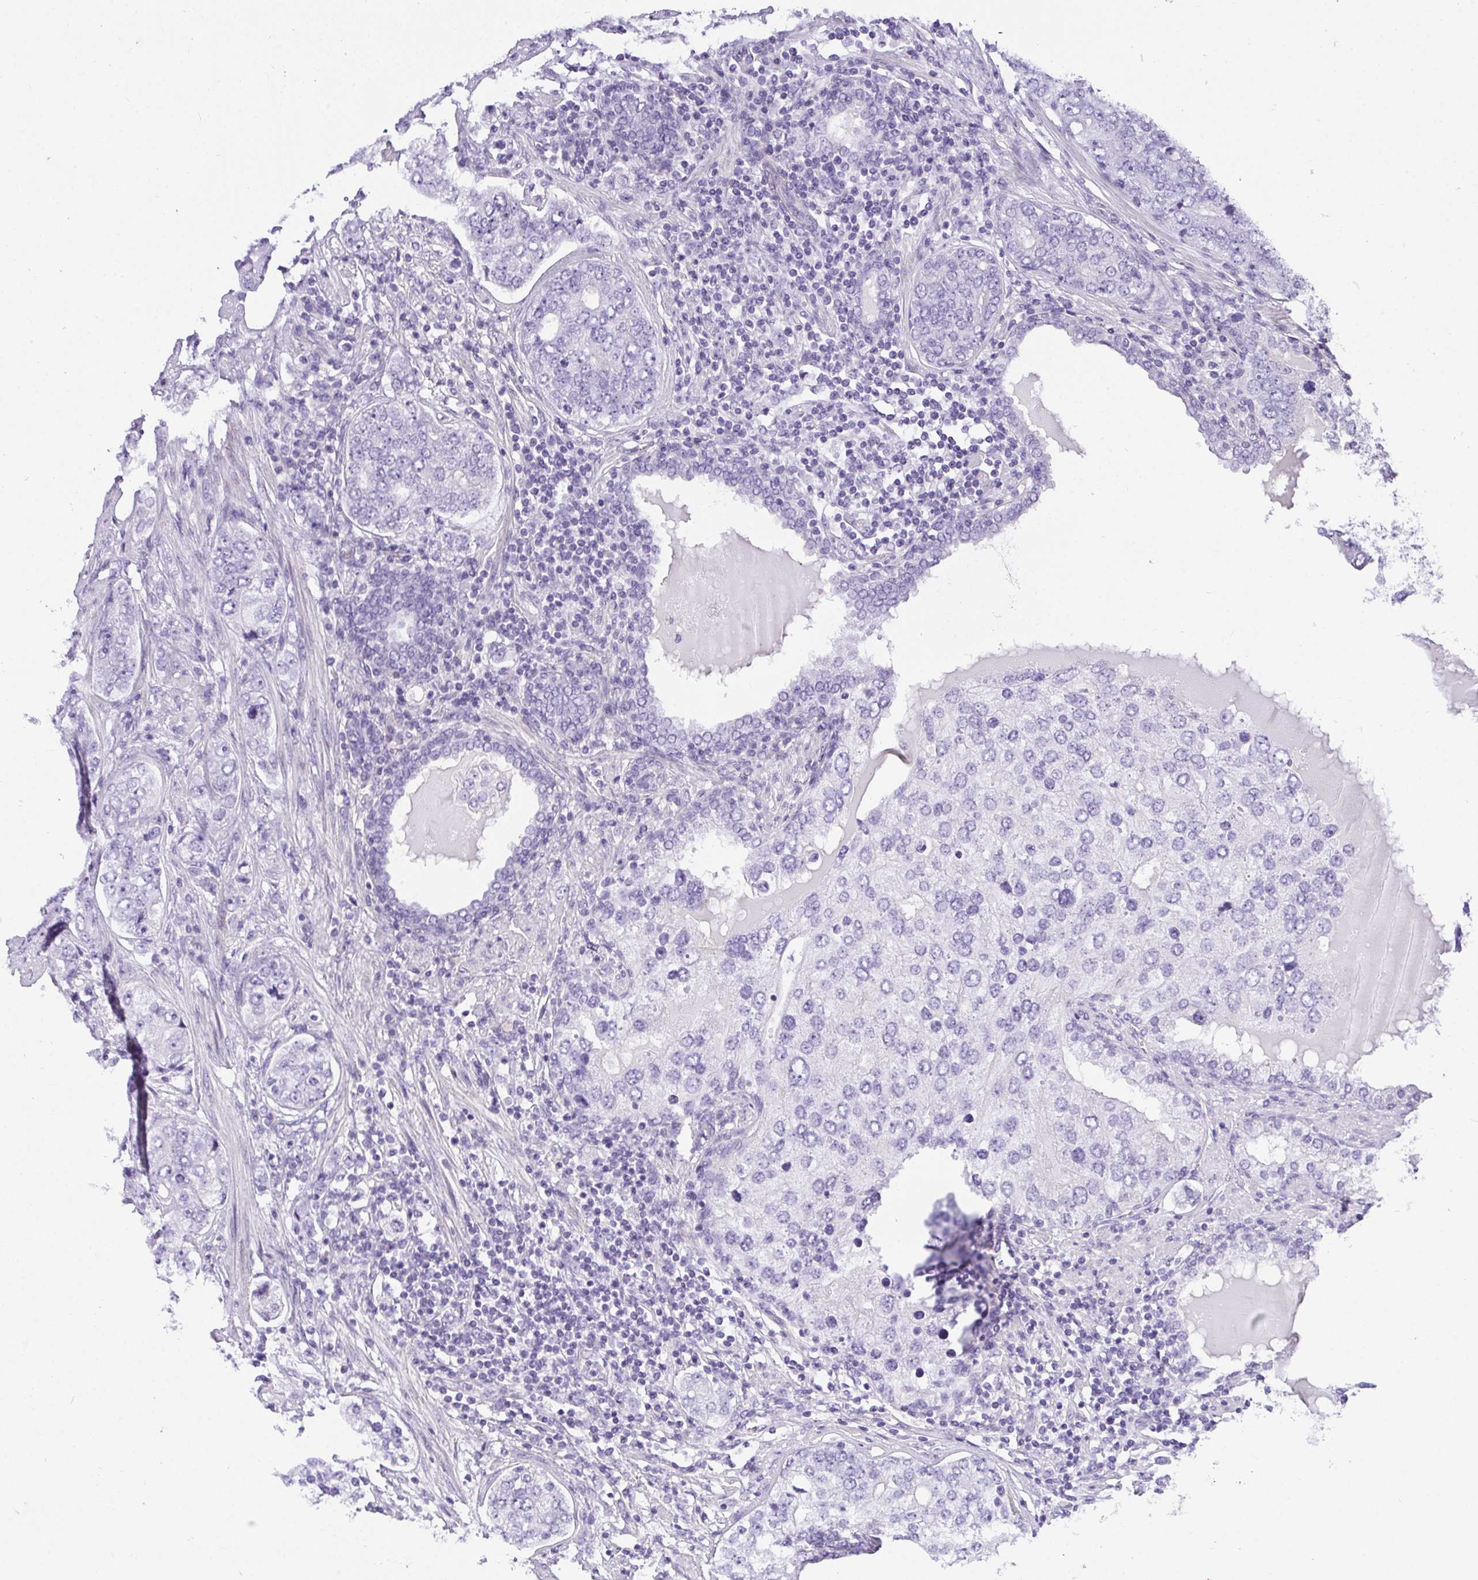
{"staining": {"intensity": "negative", "quantity": "none", "location": "none"}, "tissue": "prostate cancer", "cell_type": "Tumor cells", "image_type": "cancer", "snomed": [{"axis": "morphology", "description": "Adenocarcinoma, High grade"}, {"axis": "topography", "description": "Prostate"}], "caption": "The immunohistochemistry image has no significant positivity in tumor cells of prostate cancer (high-grade adenocarcinoma) tissue.", "gene": "PLPPR3", "patient": {"sex": "male", "age": 60}}